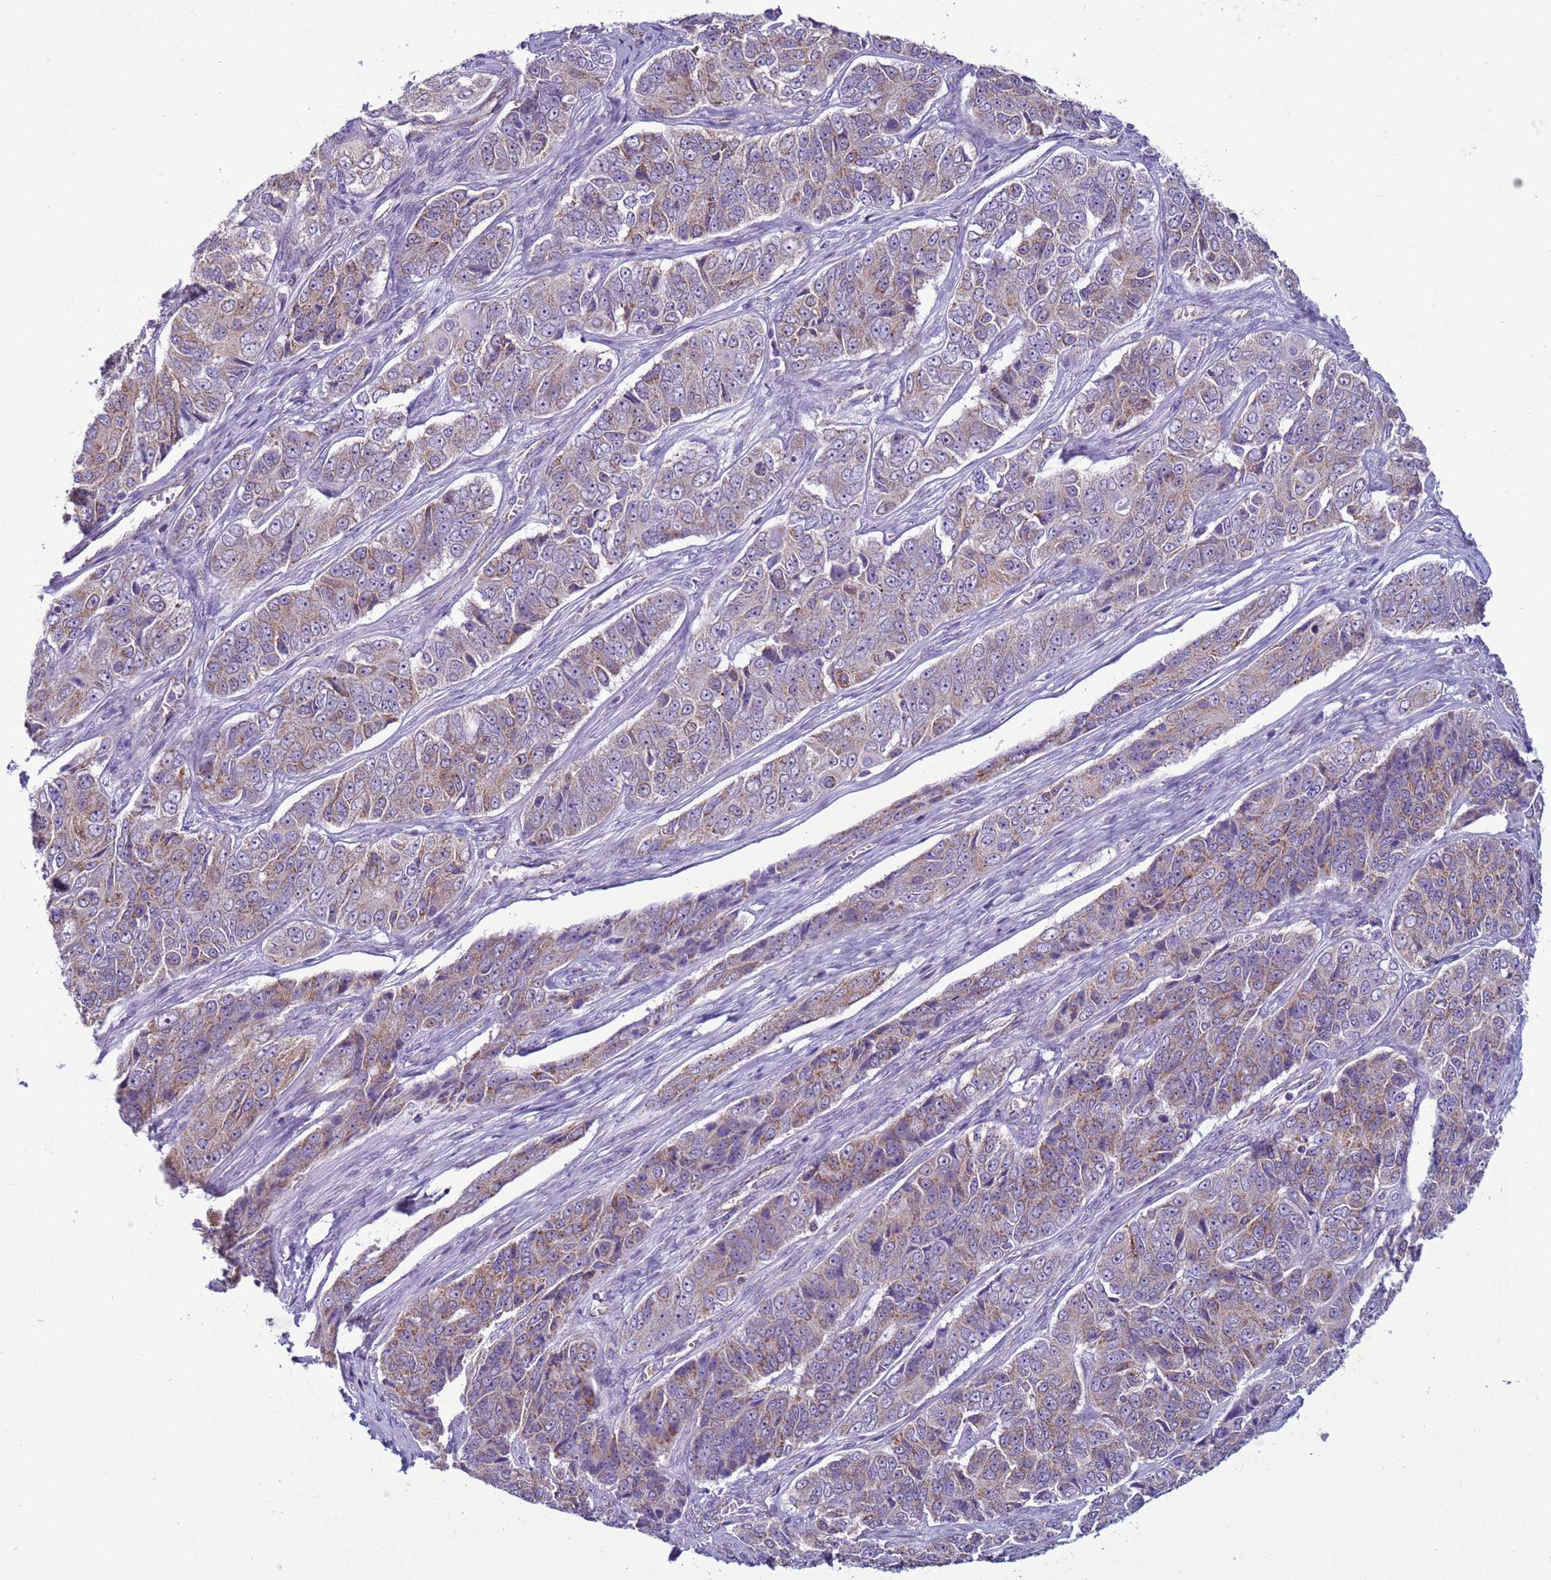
{"staining": {"intensity": "weak", "quantity": ">75%", "location": "cytoplasmic/membranous"}, "tissue": "ovarian cancer", "cell_type": "Tumor cells", "image_type": "cancer", "snomed": [{"axis": "morphology", "description": "Carcinoma, endometroid"}, {"axis": "topography", "description": "Ovary"}], "caption": "Human ovarian cancer (endometroid carcinoma) stained with a brown dye demonstrates weak cytoplasmic/membranous positive positivity in approximately >75% of tumor cells.", "gene": "NCALD", "patient": {"sex": "female", "age": 51}}